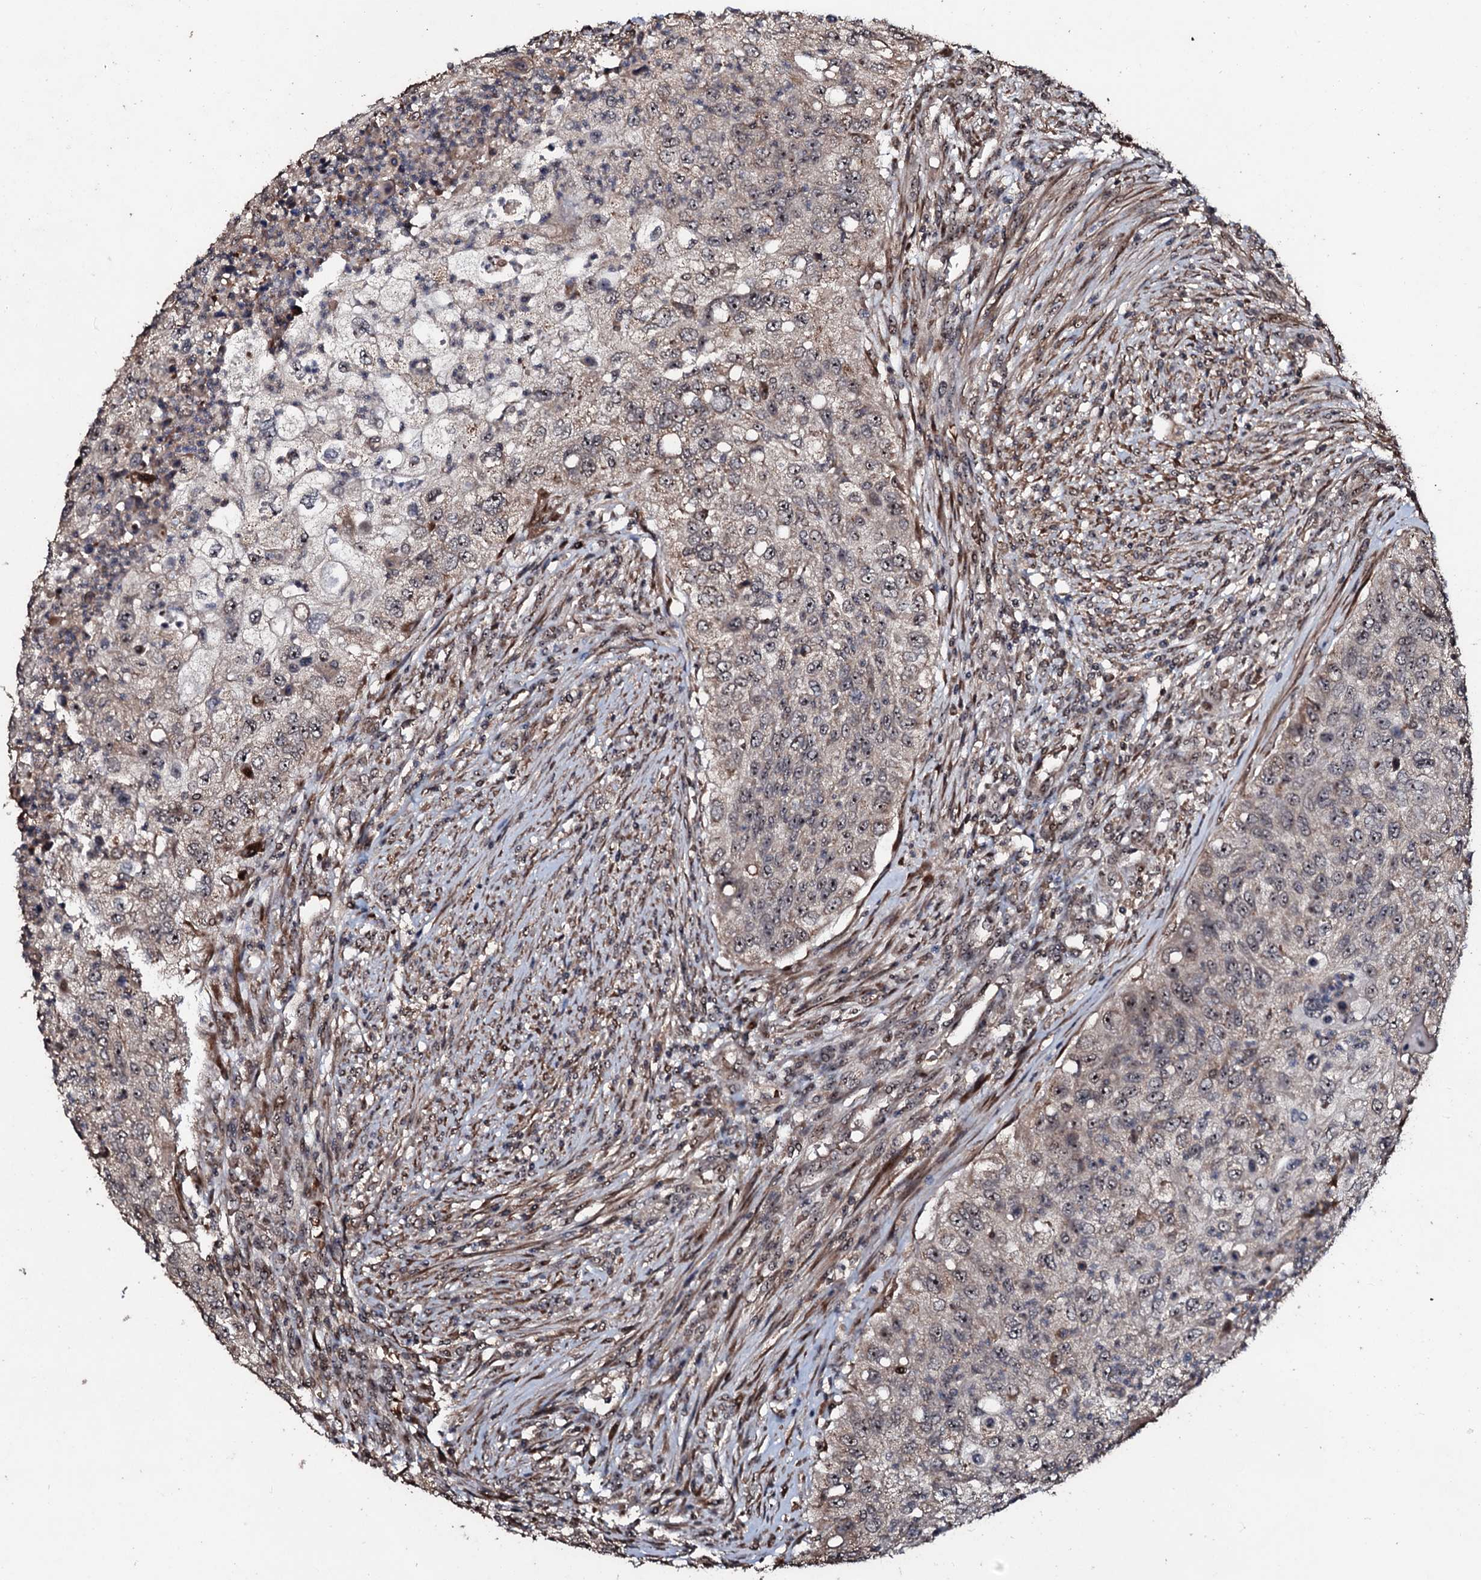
{"staining": {"intensity": "moderate", "quantity": ">75%", "location": "nuclear"}, "tissue": "urothelial cancer", "cell_type": "Tumor cells", "image_type": "cancer", "snomed": [{"axis": "morphology", "description": "Urothelial carcinoma, High grade"}, {"axis": "topography", "description": "Urinary bladder"}], "caption": "This photomicrograph displays immunohistochemistry (IHC) staining of human urothelial carcinoma (high-grade), with medium moderate nuclear positivity in approximately >75% of tumor cells.", "gene": "SUPT7L", "patient": {"sex": "female", "age": 60}}